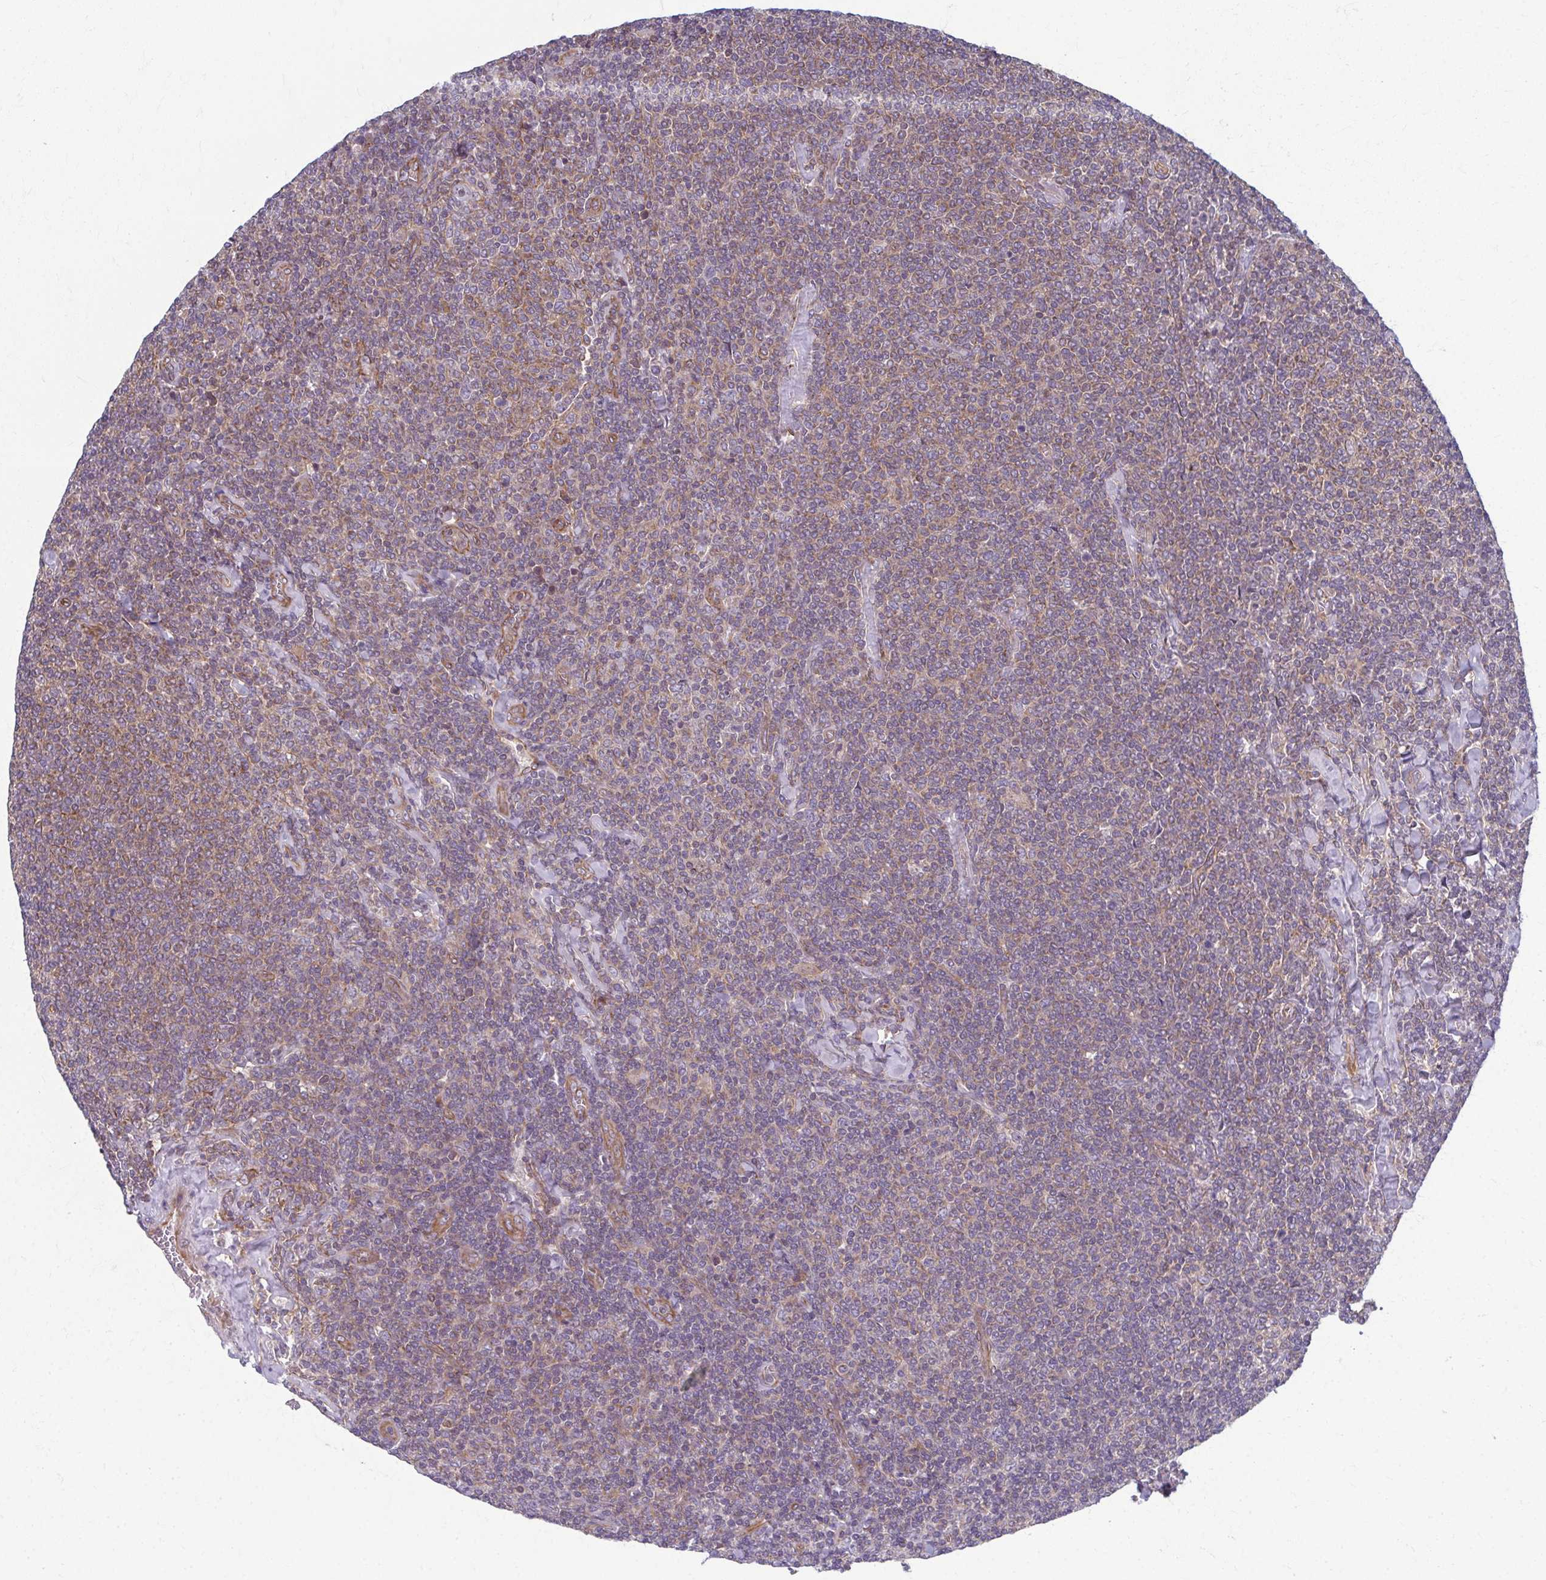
{"staining": {"intensity": "weak", "quantity": "25%-75%", "location": "cytoplasmic/membranous"}, "tissue": "lymphoma", "cell_type": "Tumor cells", "image_type": "cancer", "snomed": [{"axis": "morphology", "description": "Malignant lymphoma, non-Hodgkin's type, Low grade"}, {"axis": "topography", "description": "Lymph node"}], "caption": "Immunohistochemical staining of human low-grade malignant lymphoma, non-Hodgkin's type shows low levels of weak cytoplasmic/membranous positivity in approximately 25%-75% of tumor cells.", "gene": "EID2B", "patient": {"sex": "male", "age": 52}}